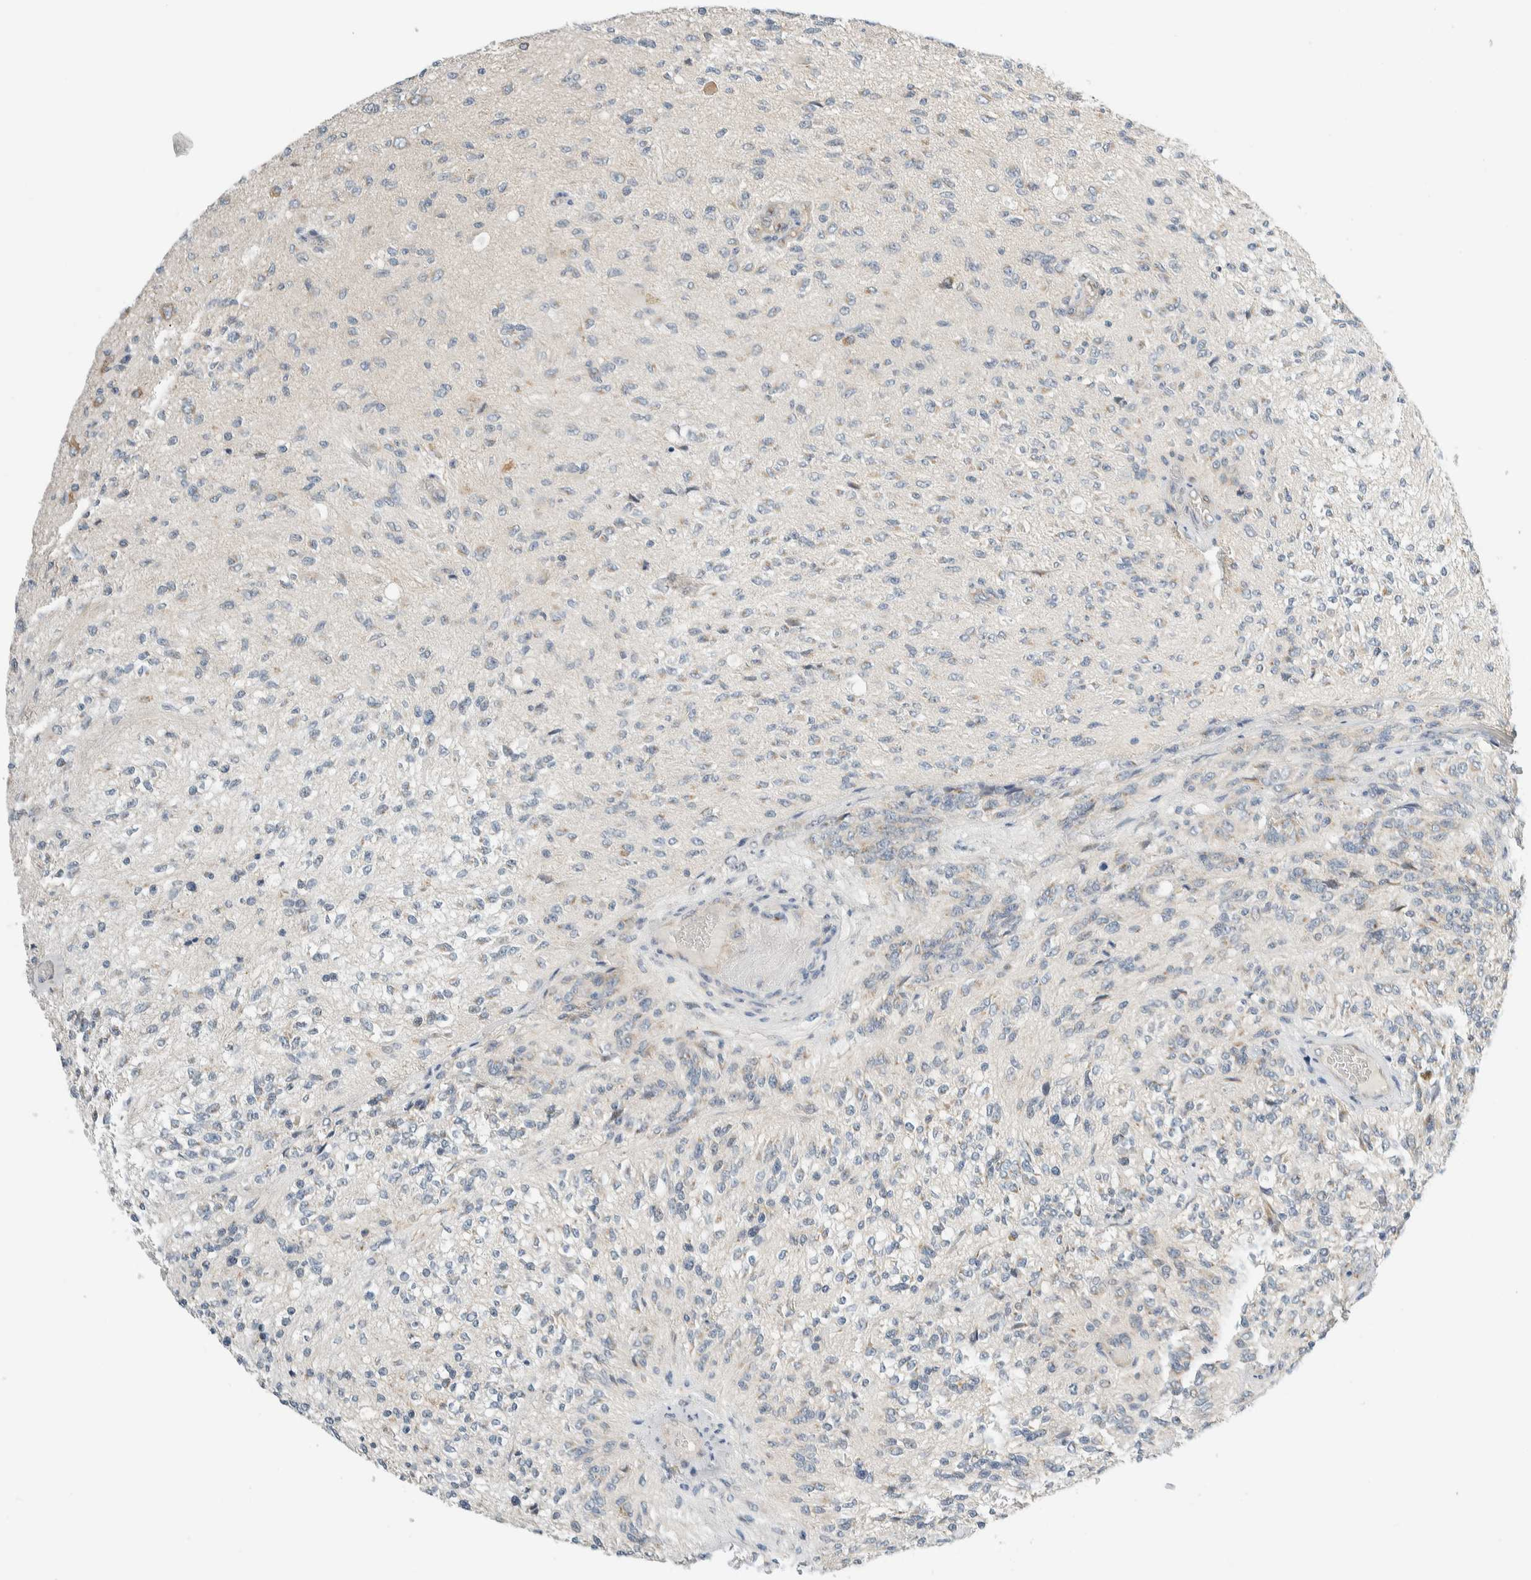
{"staining": {"intensity": "moderate", "quantity": "<25%", "location": "cytoplasmic/membranous"}, "tissue": "glioma", "cell_type": "Tumor cells", "image_type": "cancer", "snomed": [{"axis": "morphology", "description": "Normal tissue, NOS"}, {"axis": "morphology", "description": "Glioma, malignant, High grade"}, {"axis": "topography", "description": "Cerebral cortex"}], "caption": "This is a histology image of immunohistochemistry staining of glioma, which shows moderate expression in the cytoplasmic/membranous of tumor cells.", "gene": "TMEM184B", "patient": {"sex": "male", "age": 77}}